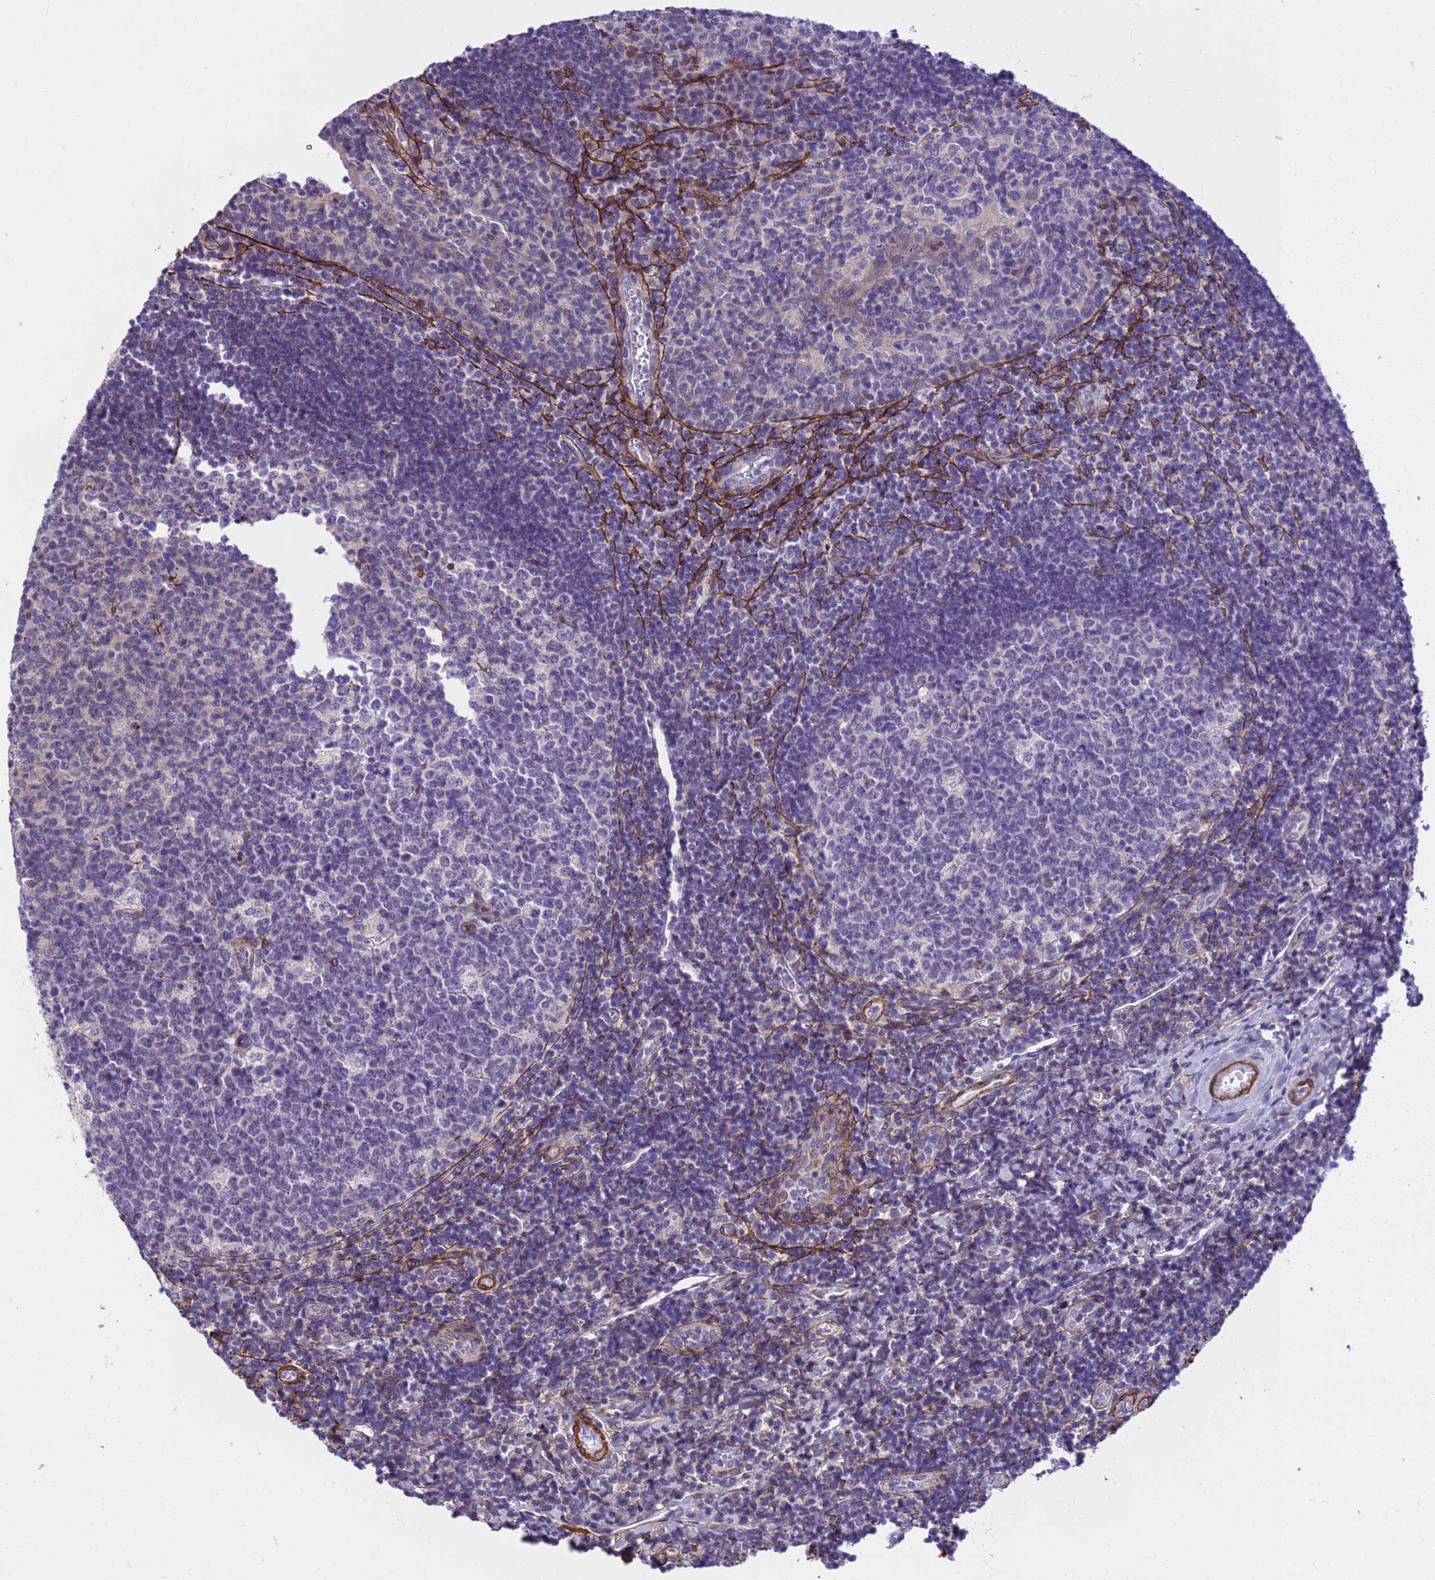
{"staining": {"intensity": "negative", "quantity": "none", "location": "none"}, "tissue": "tonsil", "cell_type": "Germinal center cells", "image_type": "normal", "snomed": [{"axis": "morphology", "description": "Normal tissue, NOS"}, {"axis": "topography", "description": "Tonsil"}], "caption": "A histopathology image of tonsil stained for a protein demonstrates no brown staining in germinal center cells. The staining was performed using DAB (3,3'-diaminobenzidine) to visualize the protein expression in brown, while the nuclei were stained in blue with hematoxylin (Magnification: 20x).", "gene": "P2RX7", "patient": {"sex": "male", "age": 17}}